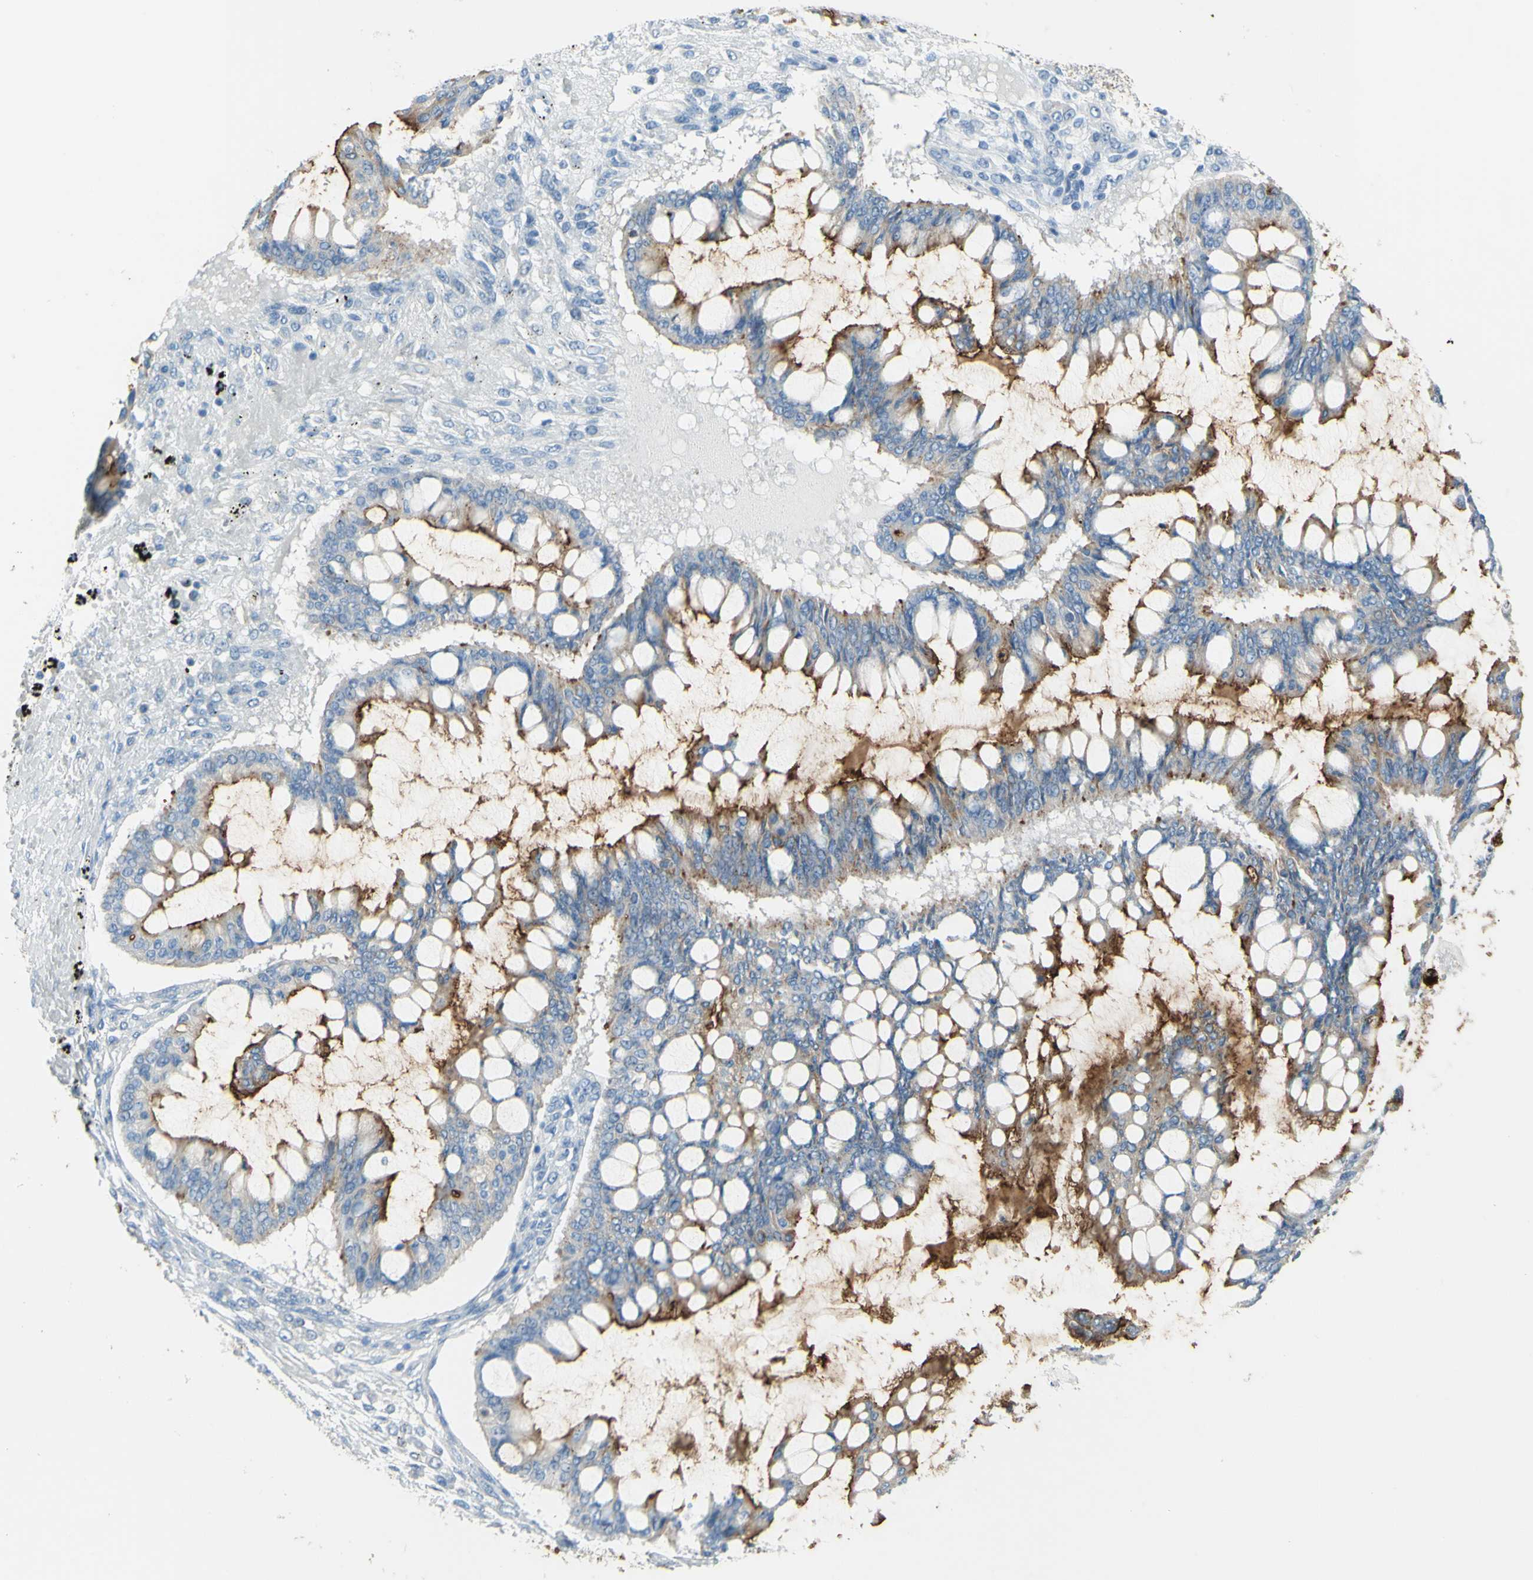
{"staining": {"intensity": "moderate", "quantity": "25%-75%", "location": "cytoplasmic/membranous"}, "tissue": "ovarian cancer", "cell_type": "Tumor cells", "image_type": "cancer", "snomed": [{"axis": "morphology", "description": "Cystadenocarcinoma, mucinous, NOS"}, {"axis": "topography", "description": "Ovary"}], "caption": "A histopathology image of ovarian cancer stained for a protein exhibits moderate cytoplasmic/membranous brown staining in tumor cells.", "gene": "TSPAN1", "patient": {"sex": "female", "age": 73}}